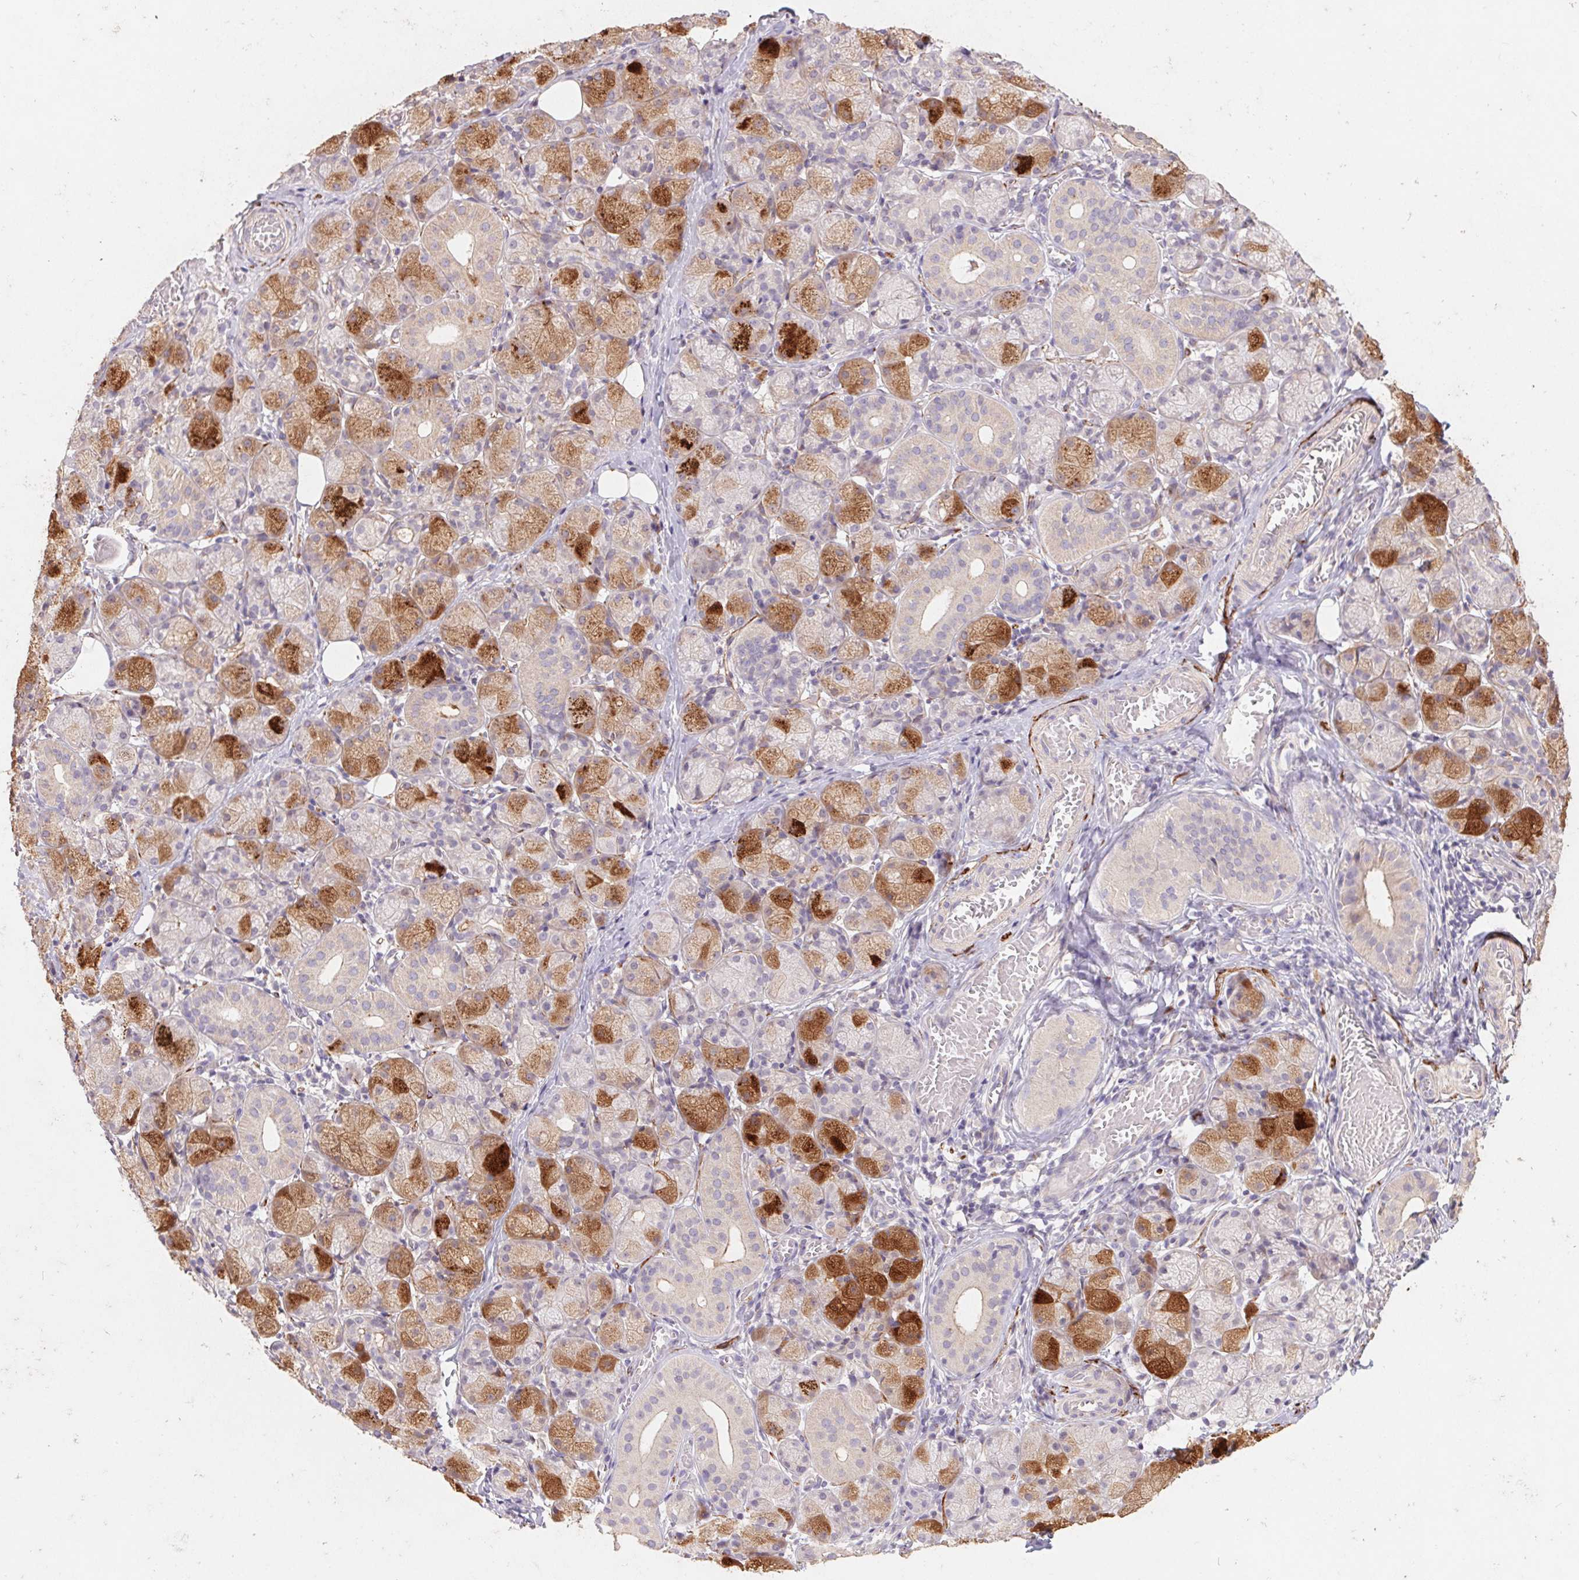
{"staining": {"intensity": "strong", "quantity": "25%-75%", "location": "cytoplasmic/membranous"}, "tissue": "salivary gland", "cell_type": "Glandular cells", "image_type": "normal", "snomed": [{"axis": "morphology", "description": "Normal tissue, NOS"}, {"axis": "topography", "description": "Salivary gland"}, {"axis": "topography", "description": "Peripheral nerve tissue"}], "caption": "Brown immunohistochemical staining in unremarkable human salivary gland demonstrates strong cytoplasmic/membranous staining in about 25%-75% of glandular cells. Immunohistochemistry stains the protein of interest in brown and the nuclei are stained blue.", "gene": "GRM2", "patient": {"sex": "female", "age": 24}}